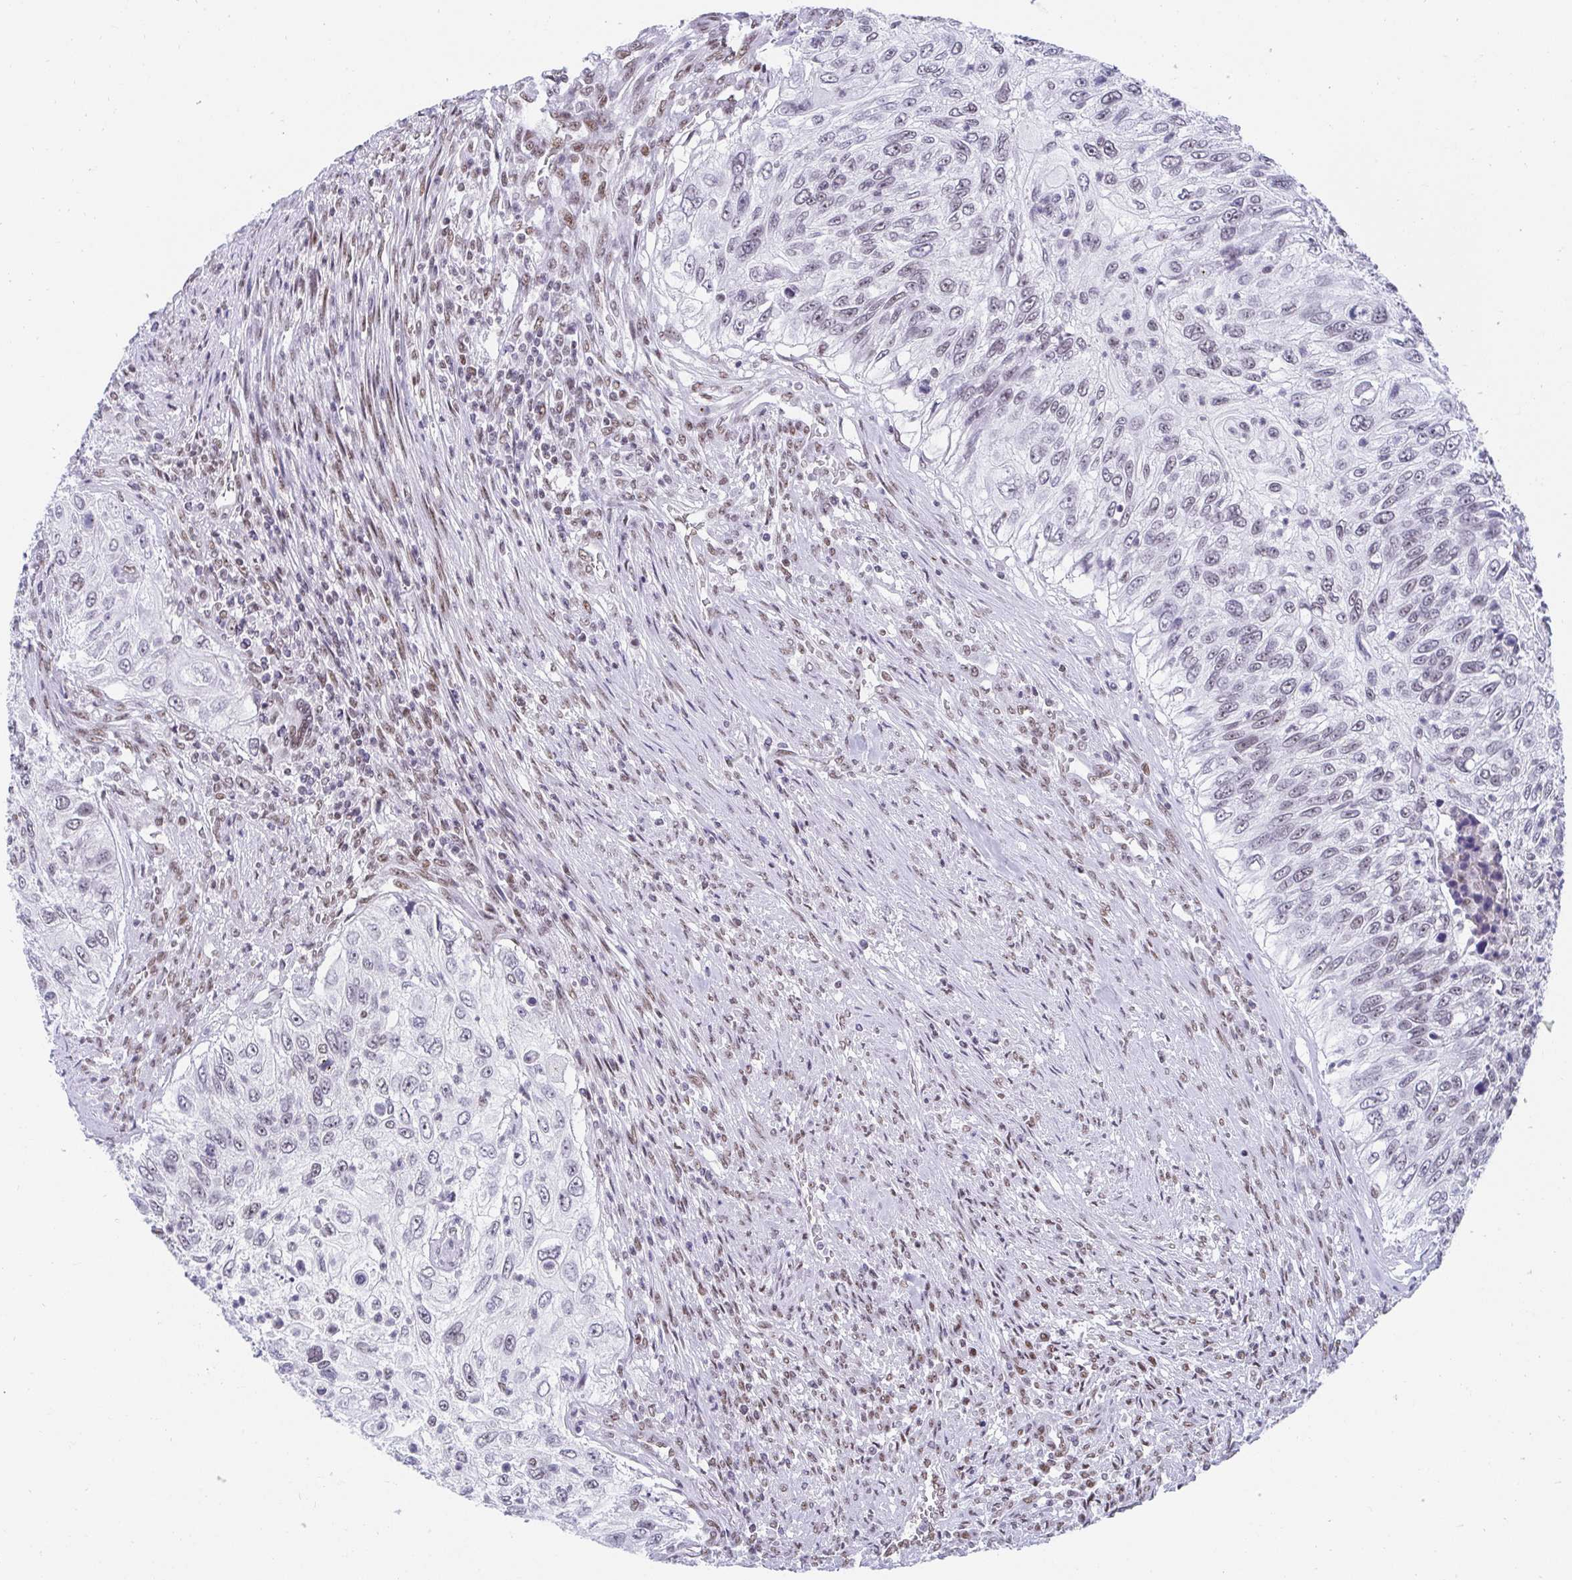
{"staining": {"intensity": "weak", "quantity": "<25%", "location": "nuclear"}, "tissue": "urothelial cancer", "cell_type": "Tumor cells", "image_type": "cancer", "snomed": [{"axis": "morphology", "description": "Urothelial carcinoma, High grade"}, {"axis": "topography", "description": "Urinary bladder"}], "caption": "Immunohistochemistry (IHC) photomicrograph of neoplastic tissue: human urothelial cancer stained with DAB exhibits no significant protein staining in tumor cells. (DAB immunohistochemistry visualized using brightfield microscopy, high magnification).", "gene": "SLC7A10", "patient": {"sex": "female", "age": 60}}